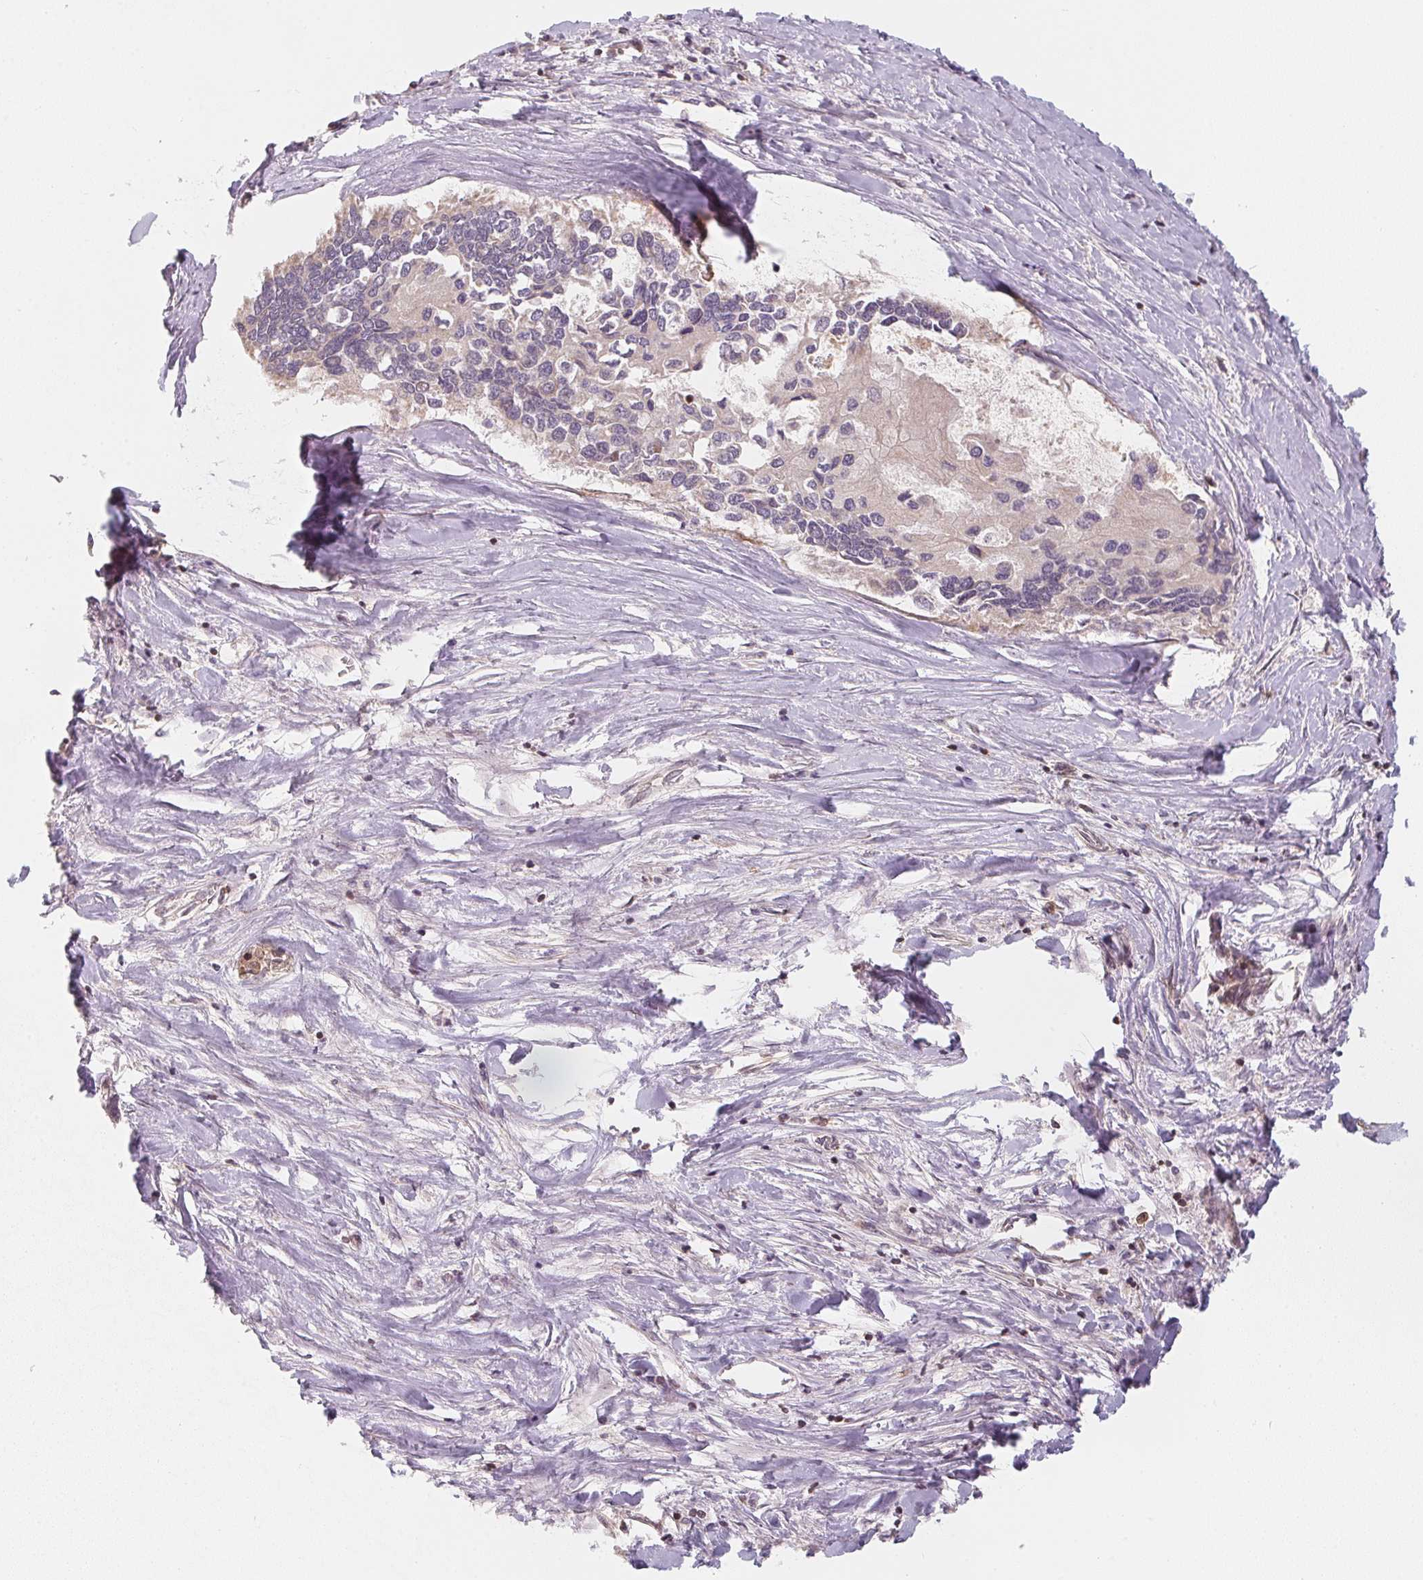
{"staining": {"intensity": "negative", "quantity": "none", "location": "none"}, "tissue": "liver cancer", "cell_type": "Tumor cells", "image_type": "cancer", "snomed": [{"axis": "morphology", "description": "Cholangiocarcinoma"}, {"axis": "topography", "description": "Liver"}], "caption": "Immunohistochemistry (IHC) micrograph of liver cancer (cholangiocarcinoma) stained for a protein (brown), which exhibits no positivity in tumor cells.", "gene": "ANKRD13A", "patient": {"sex": "male", "age": 66}}